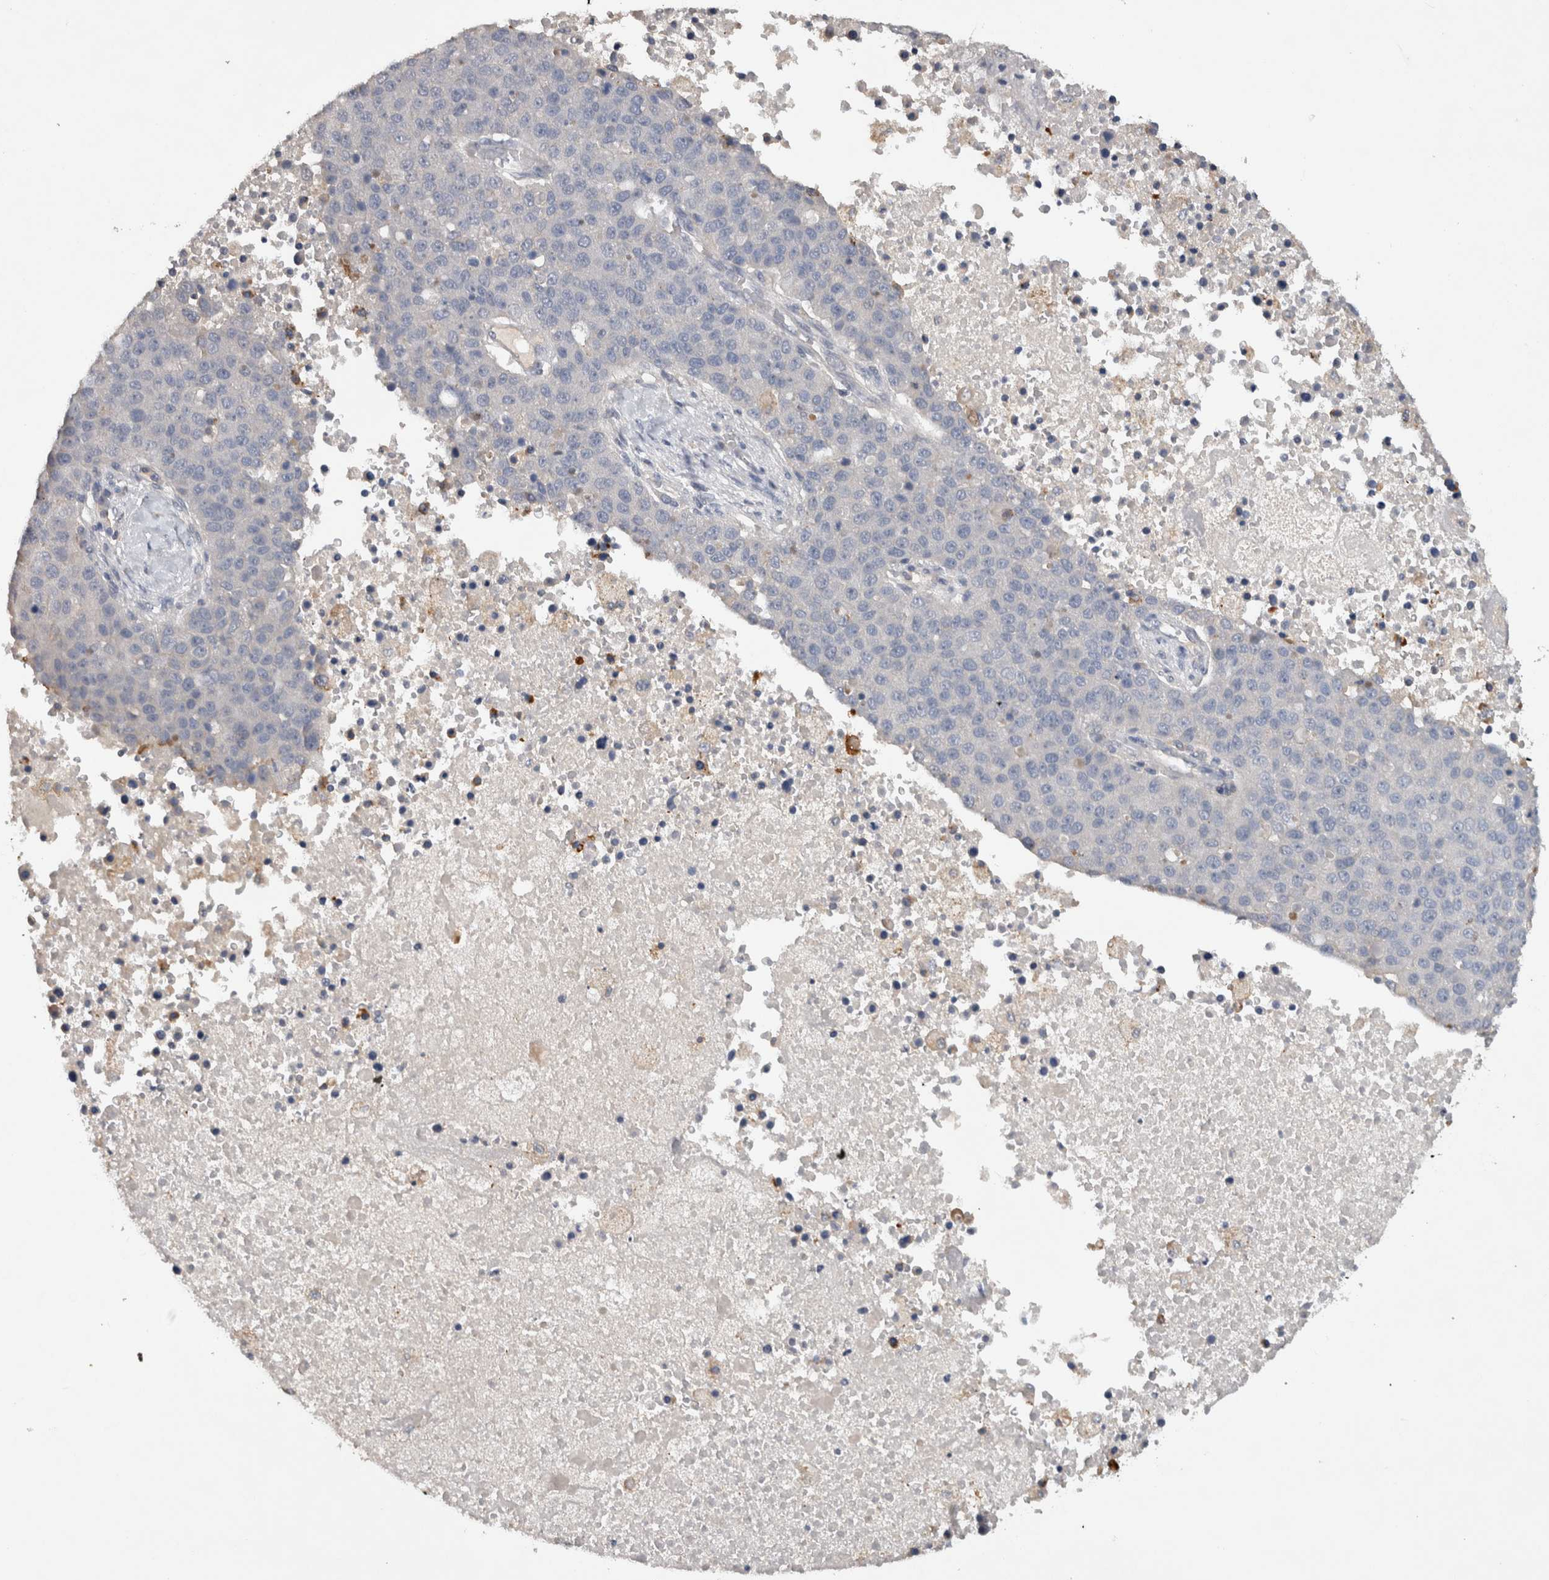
{"staining": {"intensity": "negative", "quantity": "none", "location": "none"}, "tissue": "pancreatic cancer", "cell_type": "Tumor cells", "image_type": "cancer", "snomed": [{"axis": "morphology", "description": "Adenocarcinoma, NOS"}, {"axis": "topography", "description": "Pancreas"}], "caption": "There is no significant staining in tumor cells of adenocarcinoma (pancreatic).", "gene": "HEXD", "patient": {"sex": "female", "age": 61}}